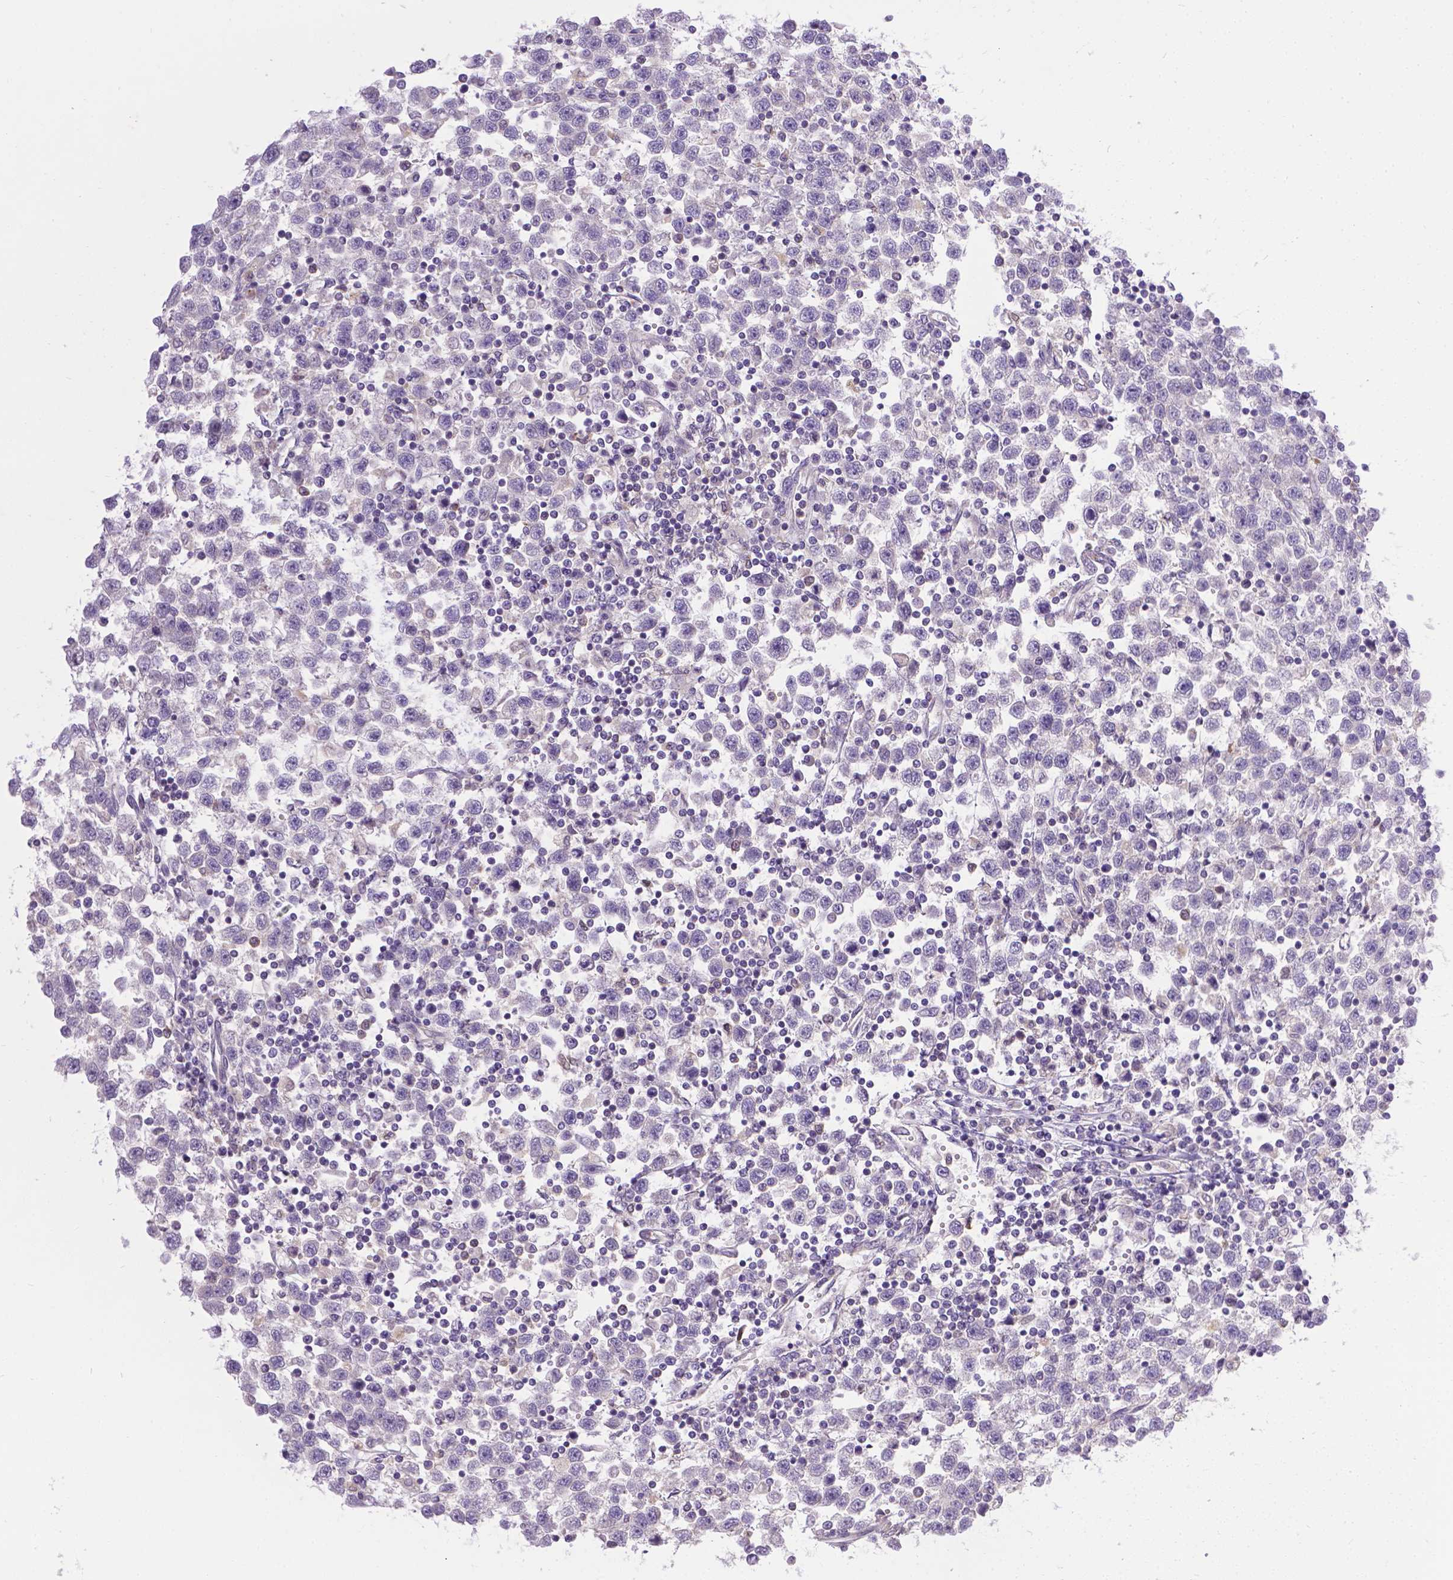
{"staining": {"intensity": "negative", "quantity": "none", "location": "none"}, "tissue": "testis cancer", "cell_type": "Tumor cells", "image_type": "cancer", "snomed": [{"axis": "morphology", "description": "Seminoma, NOS"}, {"axis": "topography", "description": "Testis"}], "caption": "This micrograph is of testis cancer (seminoma) stained with immunohistochemistry to label a protein in brown with the nuclei are counter-stained blue. There is no positivity in tumor cells.", "gene": "TM4SF18", "patient": {"sex": "male", "age": 34}}